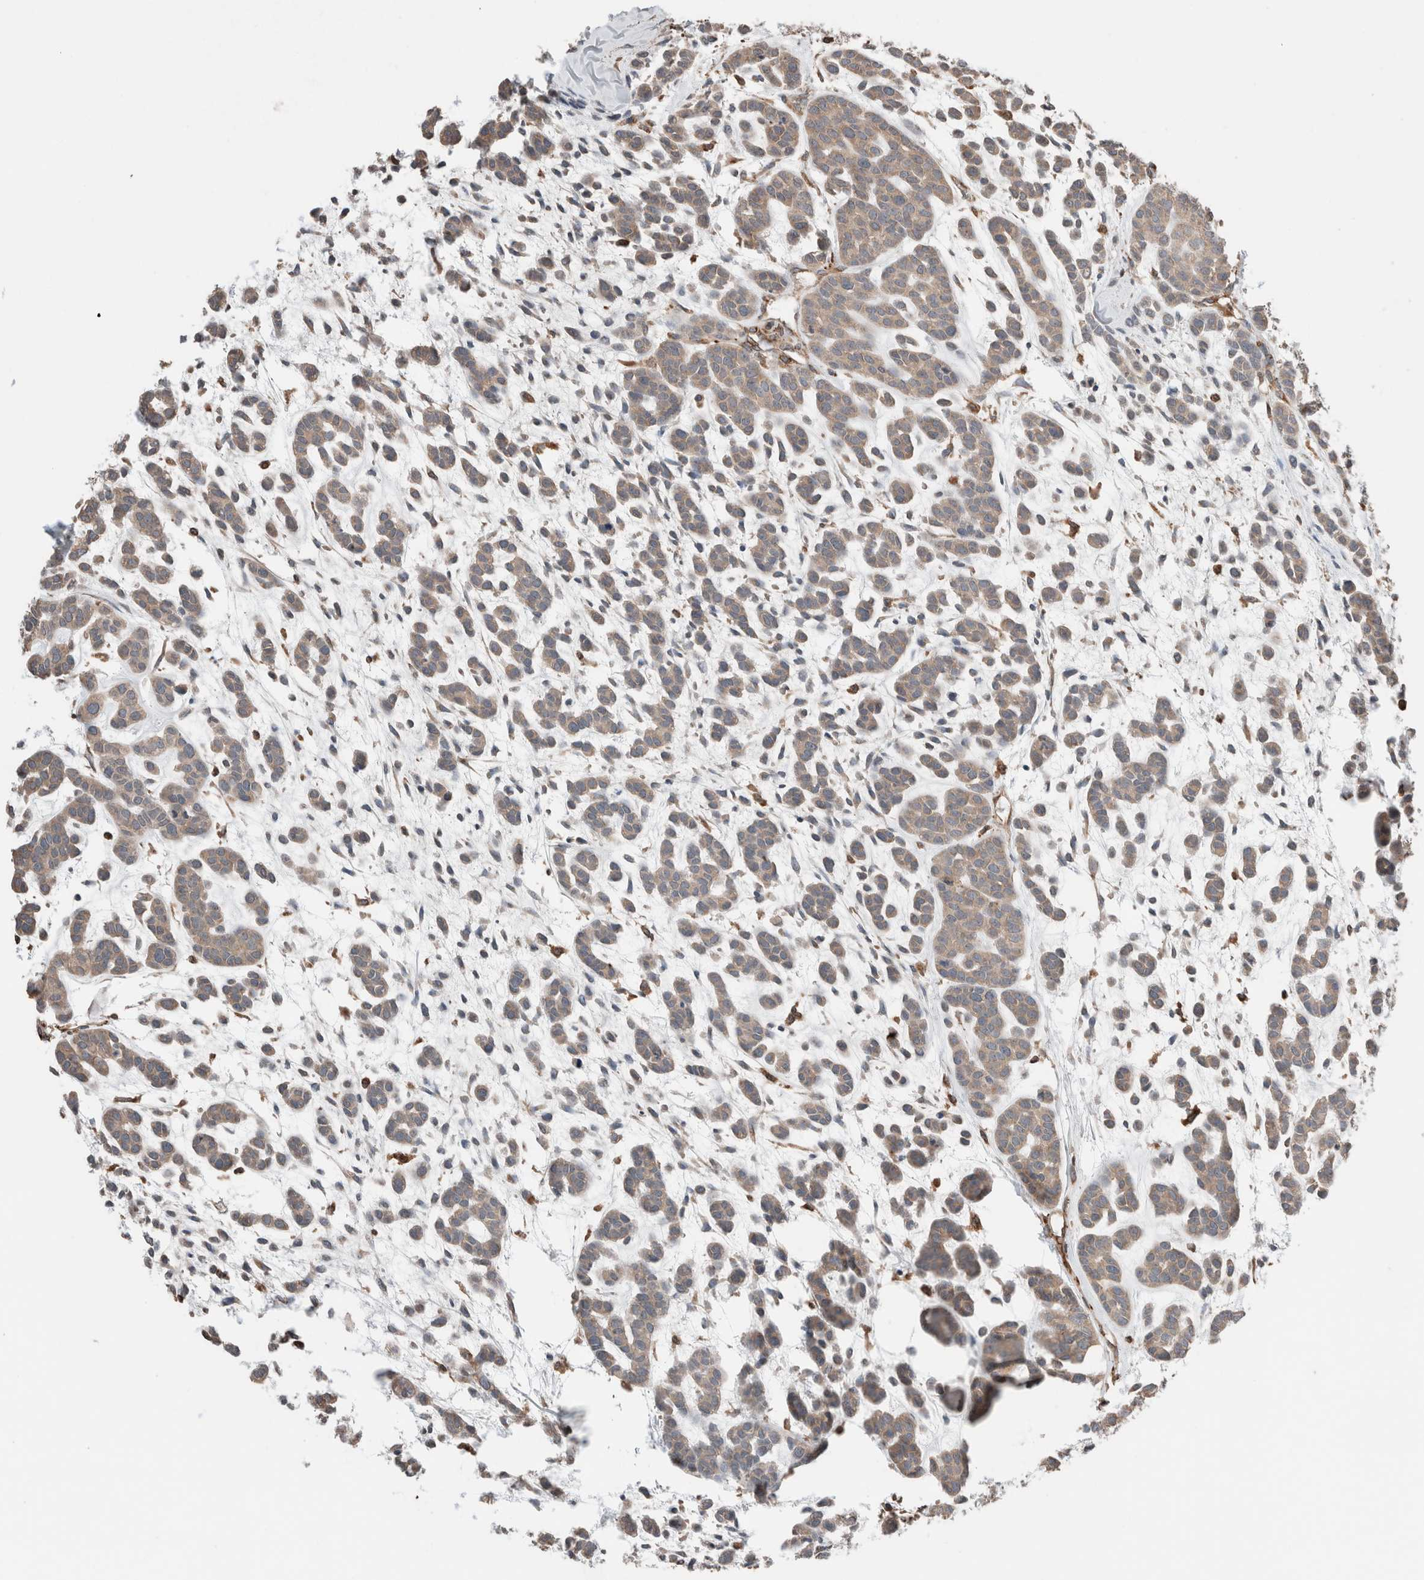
{"staining": {"intensity": "weak", "quantity": ">75%", "location": "cytoplasmic/membranous"}, "tissue": "head and neck cancer", "cell_type": "Tumor cells", "image_type": "cancer", "snomed": [{"axis": "morphology", "description": "Adenocarcinoma, NOS"}, {"axis": "morphology", "description": "Adenoma, NOS"}, {"axis": "topography", "description": "Head-Neck"}], "caption": "Immunohistochemistry image of adenocarcinoma (head and neck) stained for a protein (brown), which displays low levels of weak cytoplasmic/membranous expression in about >75% of tumor cells.", "gene": "ERAP2", "patient": {"sex": "female", "age": 55}}